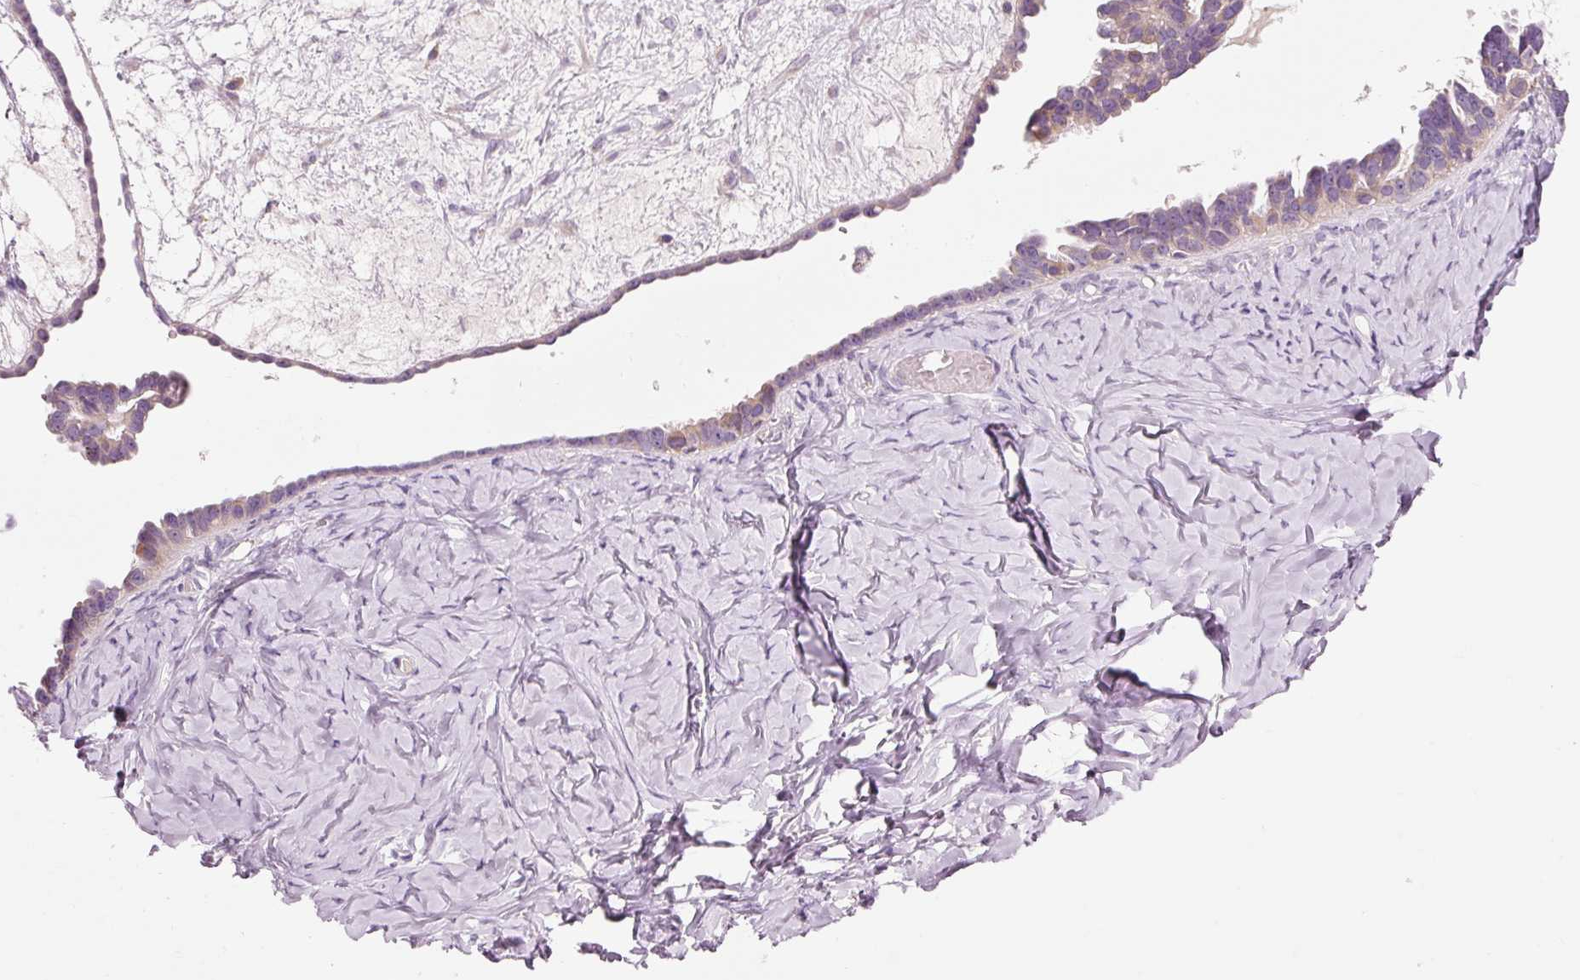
{"staining": {"intensity": "weak", "quantity": "25%-75%", "location": "cytoplasmic/membranous"}, "tissue": "ovarian cancer", "cell_type": "Tumor cells", "image_type": "cancer", "snomed": [{"axis": "morphology", "description": "Cystadenocarcinoma, serous, NOS"}, {"axis": "topography", "description": "Ovary"}], "caption": "IHC histopathology image of neoplastic tissue: serous cystadenocarcinoma (ovarian) stained using immunohistochemistry exhibits low levels of weak protein expression localized specifically in the cytoplasmic/membranous of tumor cells, appearing as a cytoplasmic/membranous brown color.", "gene": "NAPA", "patient": {"sex": "female", "age": 69}}